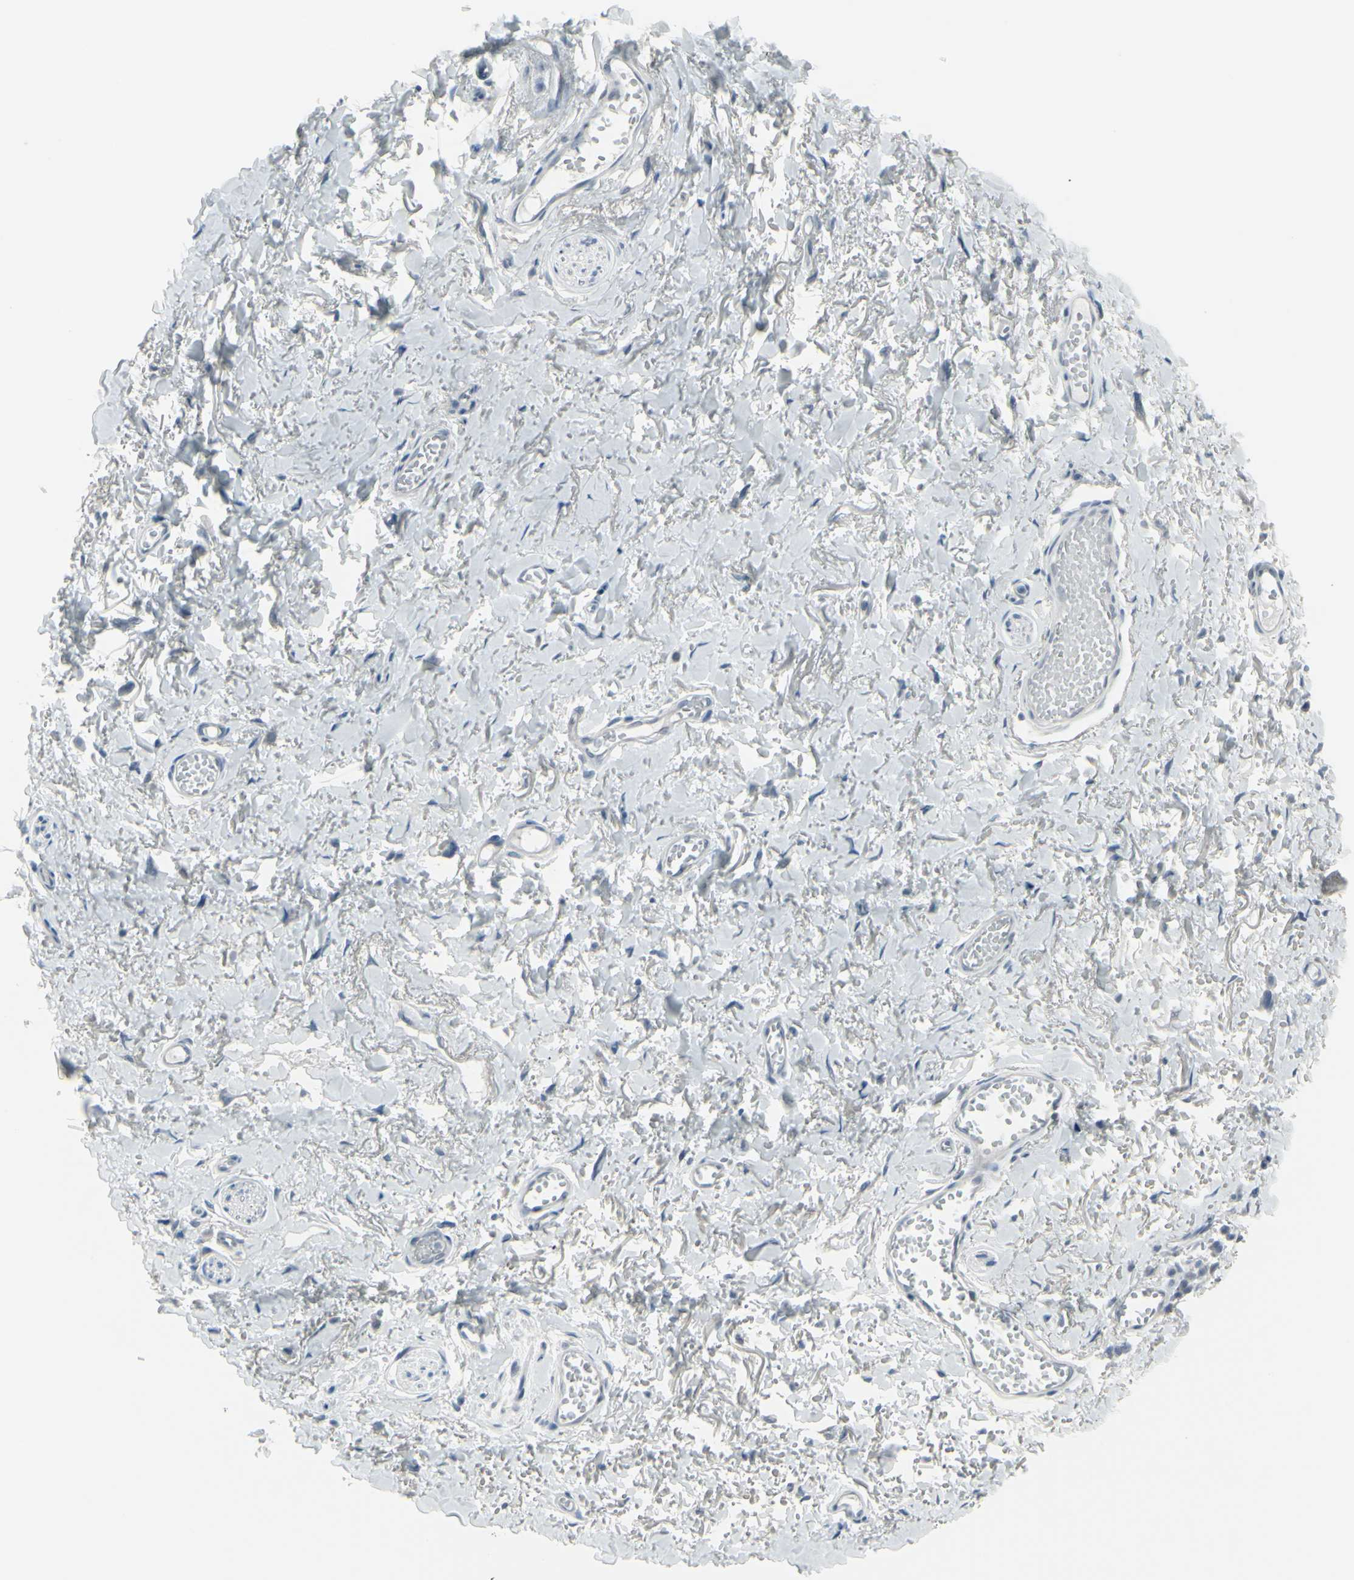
{"staining": {"intensity": "negative", "quantity": "none", "location": "none"}, "tissue": "skin", "cell_type": "Epidermal cells", "image_type": "normal", "snomed": [{"axis": "morphology", "description": "Normal tissue, NOS"}, {"axis": "morphology", "description": "Inflammation, NOS"}, {"axis": "topography", "description": "Vulva"}], "caption": "Unremarkable skin was stained to show a protein in brown. There is no significant staining in epidermal cells. (Stains: DAB (3,3'-diaminobenzidine) immunohistochemistry (IHC) with hematoxylin counter stain, Microscopy: brightfield microscopy at high magnification).", "gene": "RAB3A", "patient": {"sex": "female", "age": 84}}